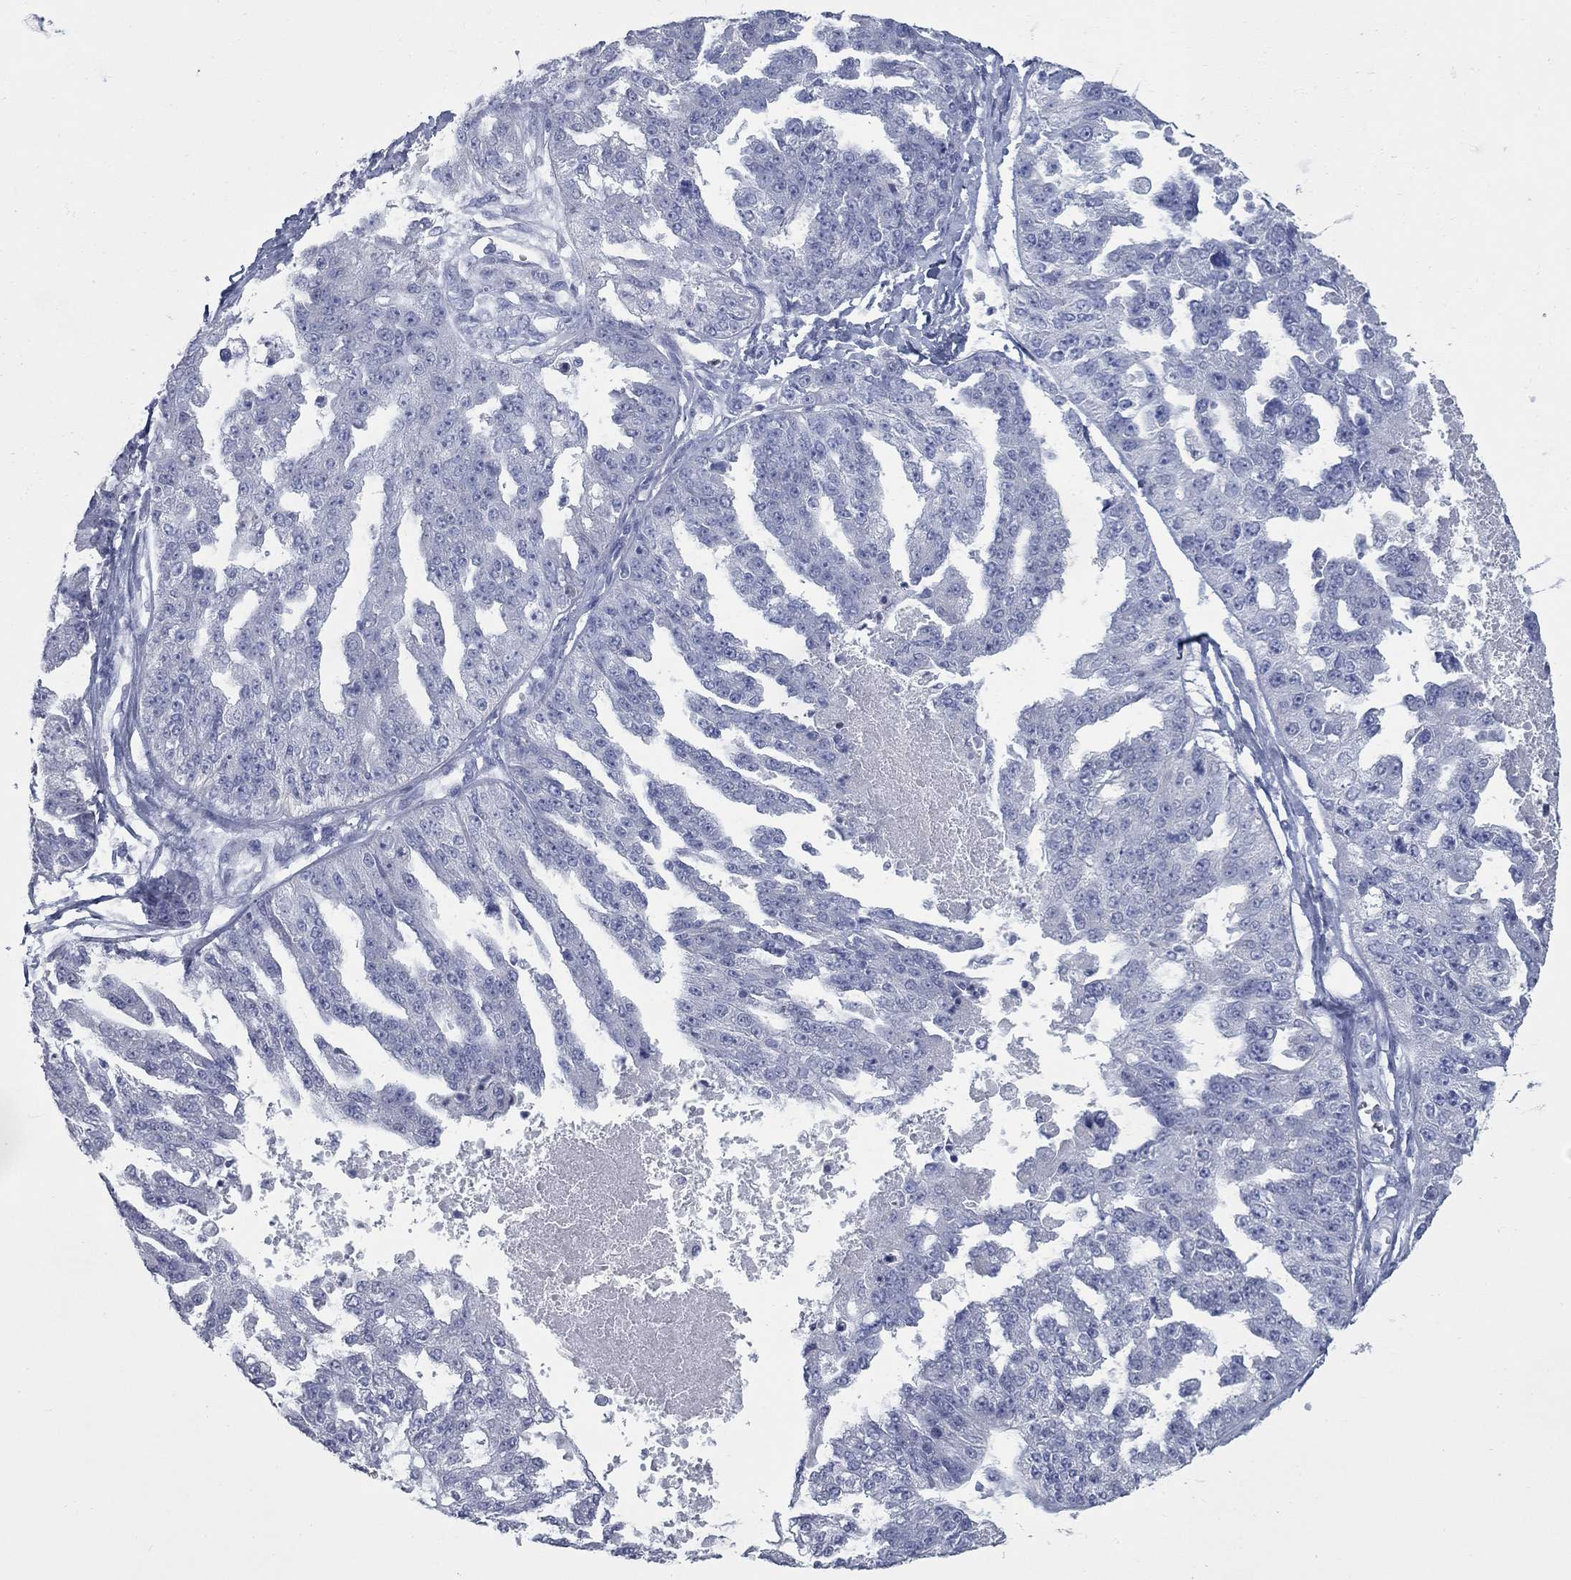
{"staining": {"intensity": "negative", "quantity": "none", "location": "none"}, "tissue": "ovarian cancer", "cell_type": "Tumor cells", "image_type": "cancer", "snomed": [{"axis": "morphology", "description": "Cystadenocarcinoma, serous, NOS"}, {"axis": "topography", "description": "Ovary"}], "caption": "High magnification brightfield microscopy of ovarian cancer (serous cystadenocarcinoma) stained with DAB (3,3'-diaminobenzidine) (brown) and counterstained with hematoxylin (blue): tumor cells show no significant positivity. (DAB (3,3'-diaminobenzidine) immunohistochemistry with hematoxylin counter stain).", "gene": "KIRREL2", "patient": {"sex": "female", "age": 58}}